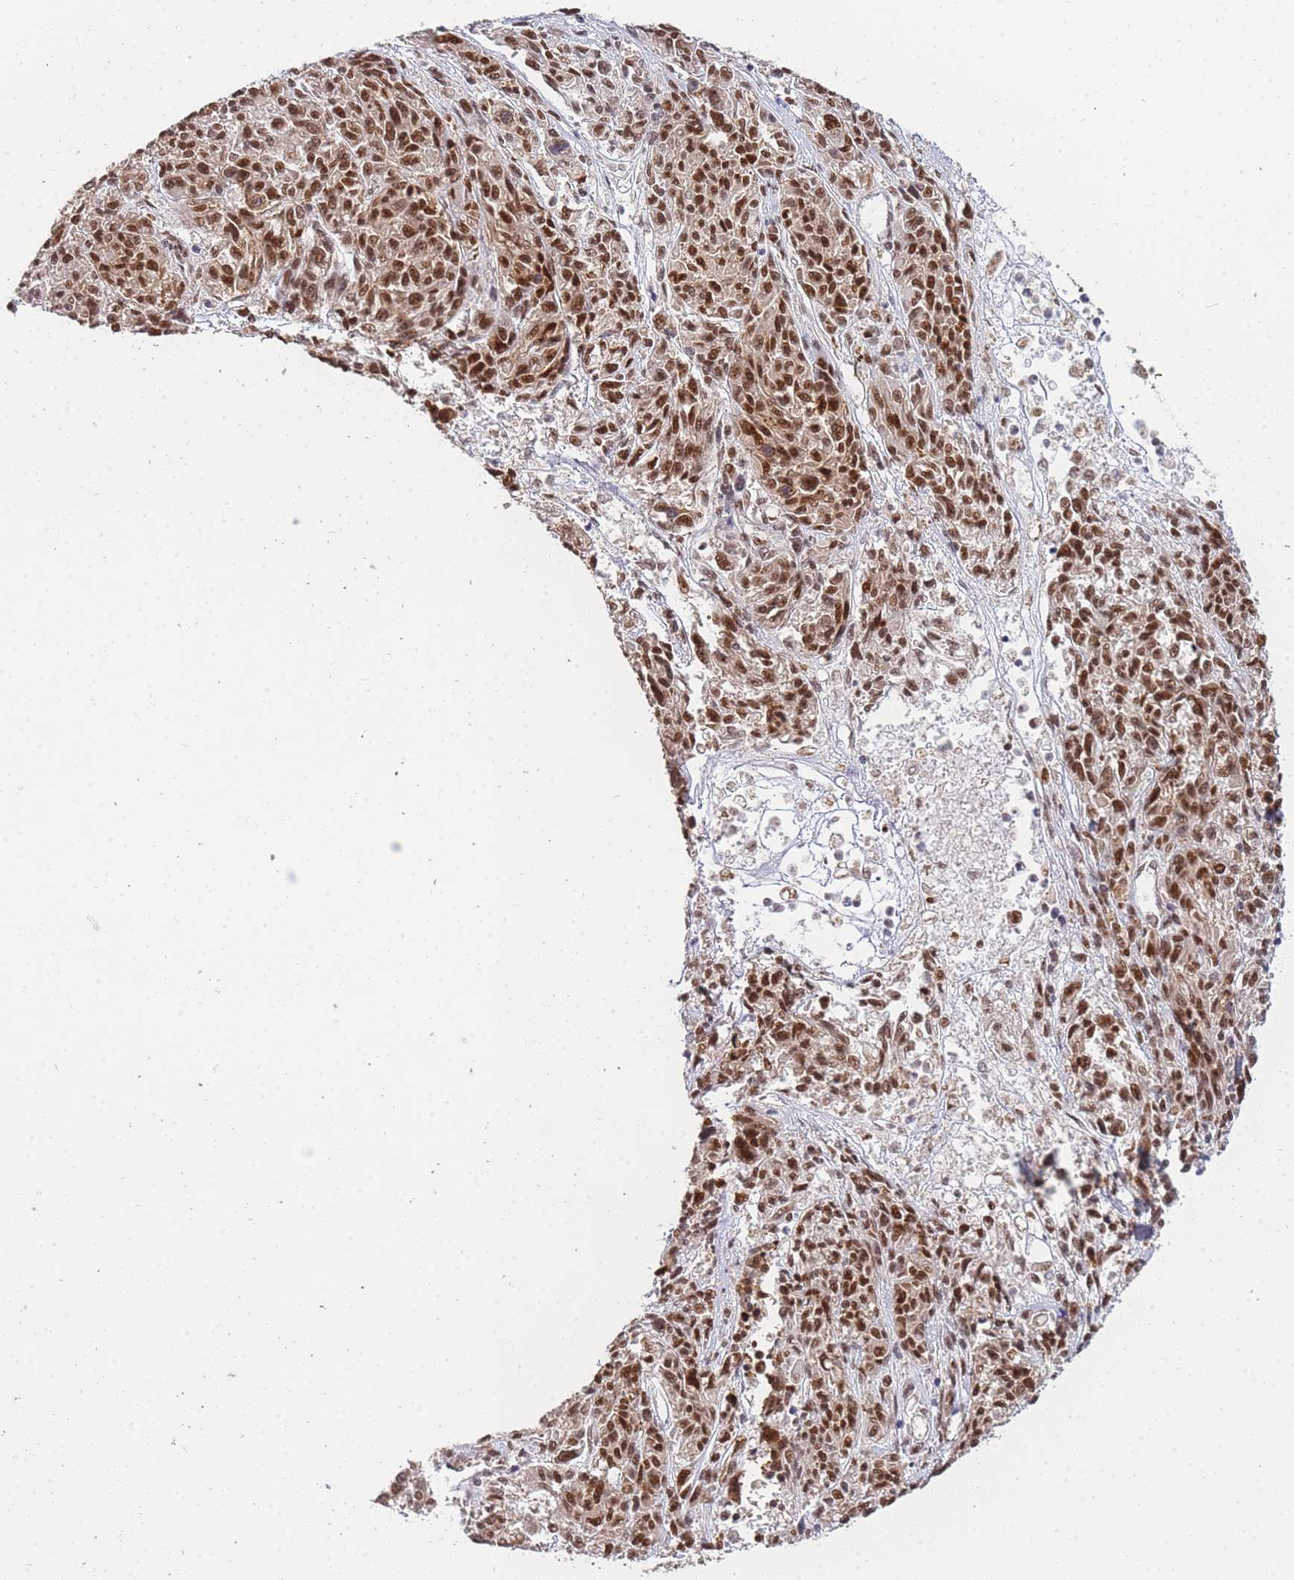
{"staining": {"intensity": "strong", "quantity": ">75%", "location": "nuclear"}, "tissue": "melanoma", "cell_type": "Tumor cells", "image_type": "cancer", "snomed": [{"axis": "morphology", "description": "Malignant melanoma, NOS"}, {"axis": "topography", "description": "Skin"}], "caption": "Strong nuclear protein expression is present in about >75% of tumor cells in melanoma.", "gene": "PRKDC", "patient": {"sex": "male", "age": 53}}